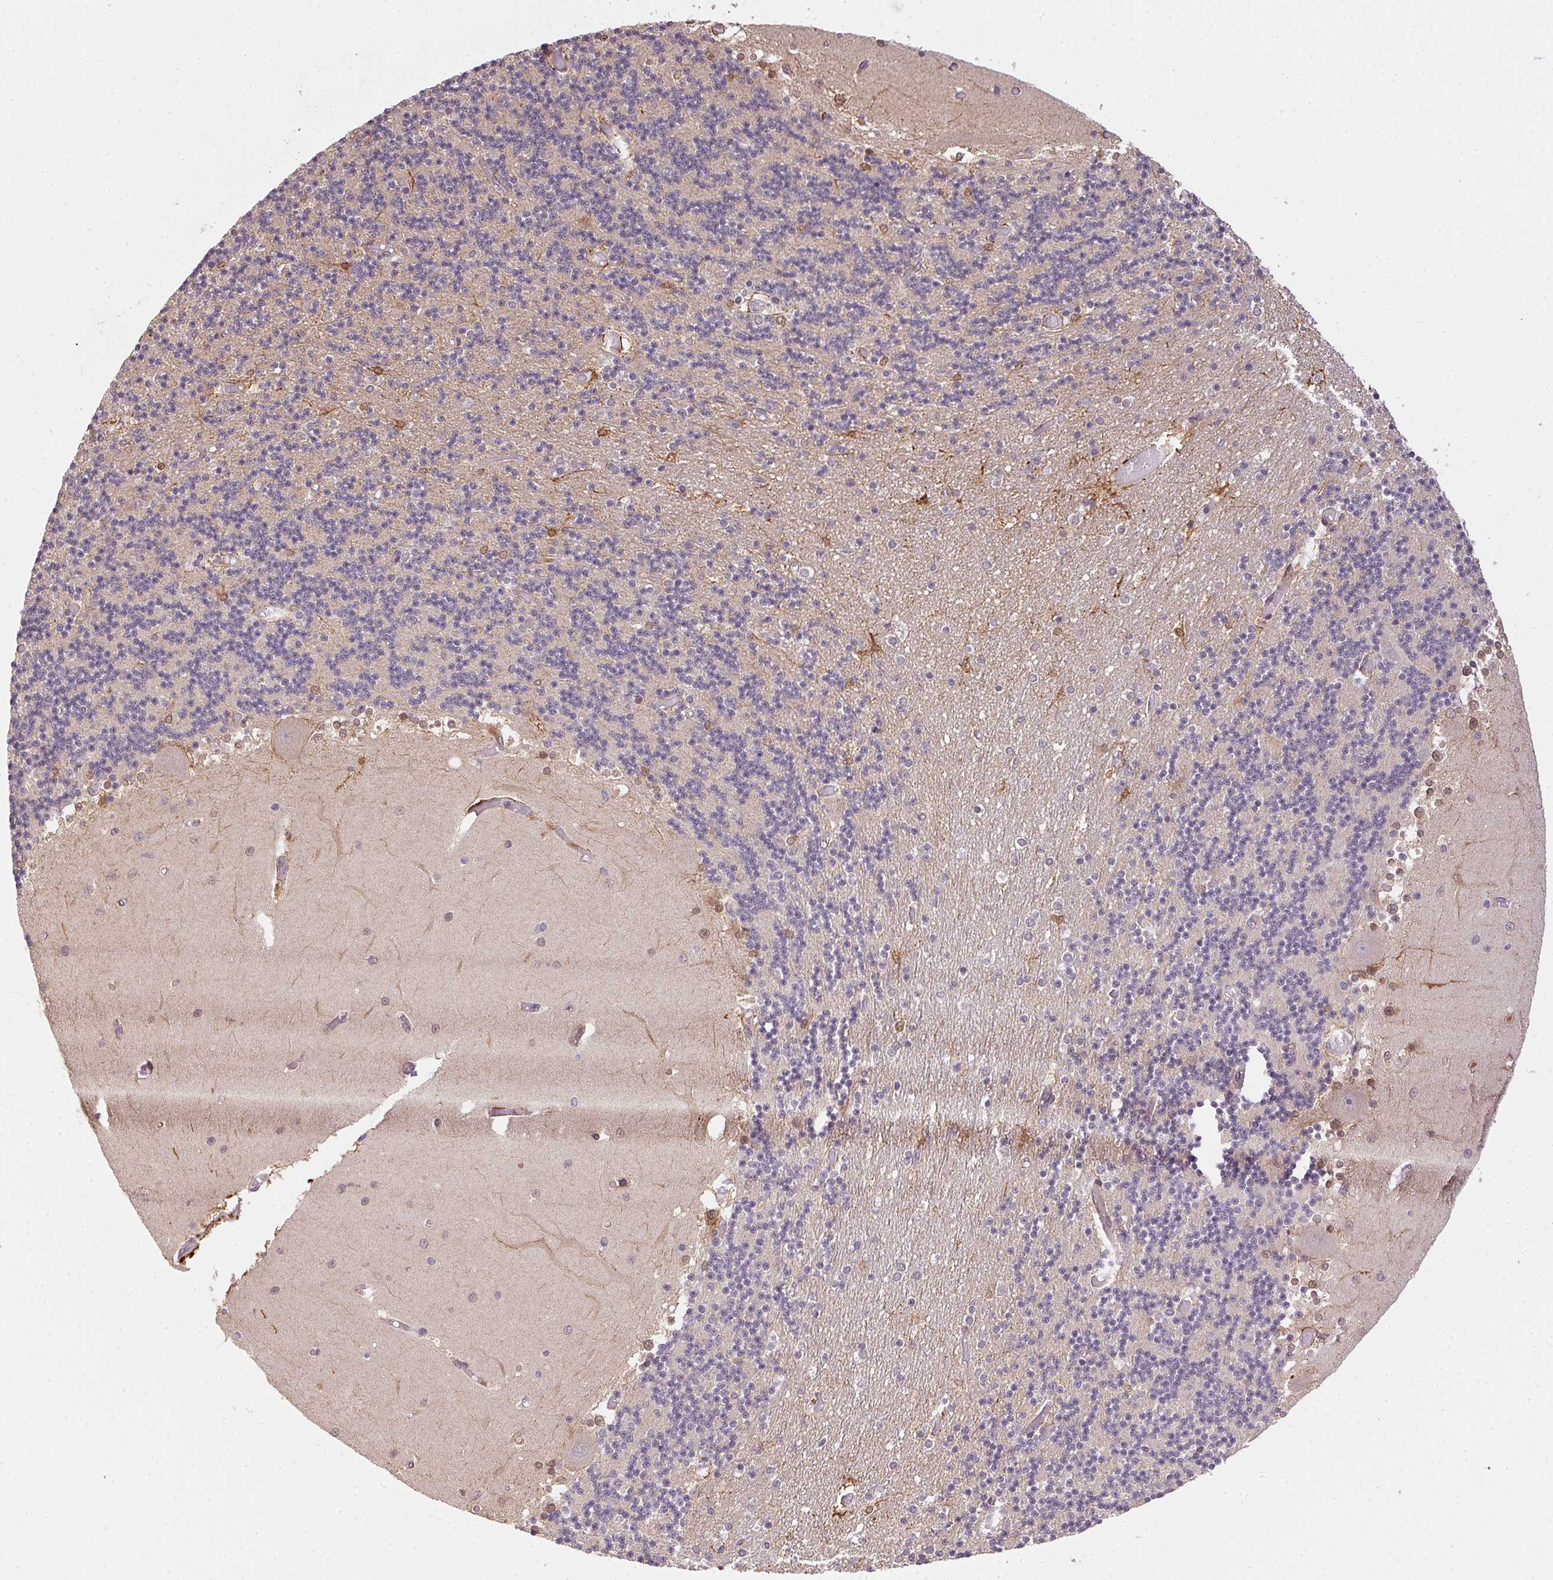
{"staining": {"intensity": "negative", "quantity": "none", "location": "none"}, "tissue": "cerebellum", "cell_type": "Cells in granular layer", "image_type": "normal", "snomed": [{"axis": "morphology", "description": "Normal tissue, NOS"}, {"axis": "topography", "description": "Cerebellum"}], "caption": "Immunohistochemistry histopathology image of unremarkable cerebellum: cerebellum stained with DAB reveals no significant protein positivity in cells in granular layer.", "gene": "PPP4R4", "patient": {"sex": "female", "age": 28}}